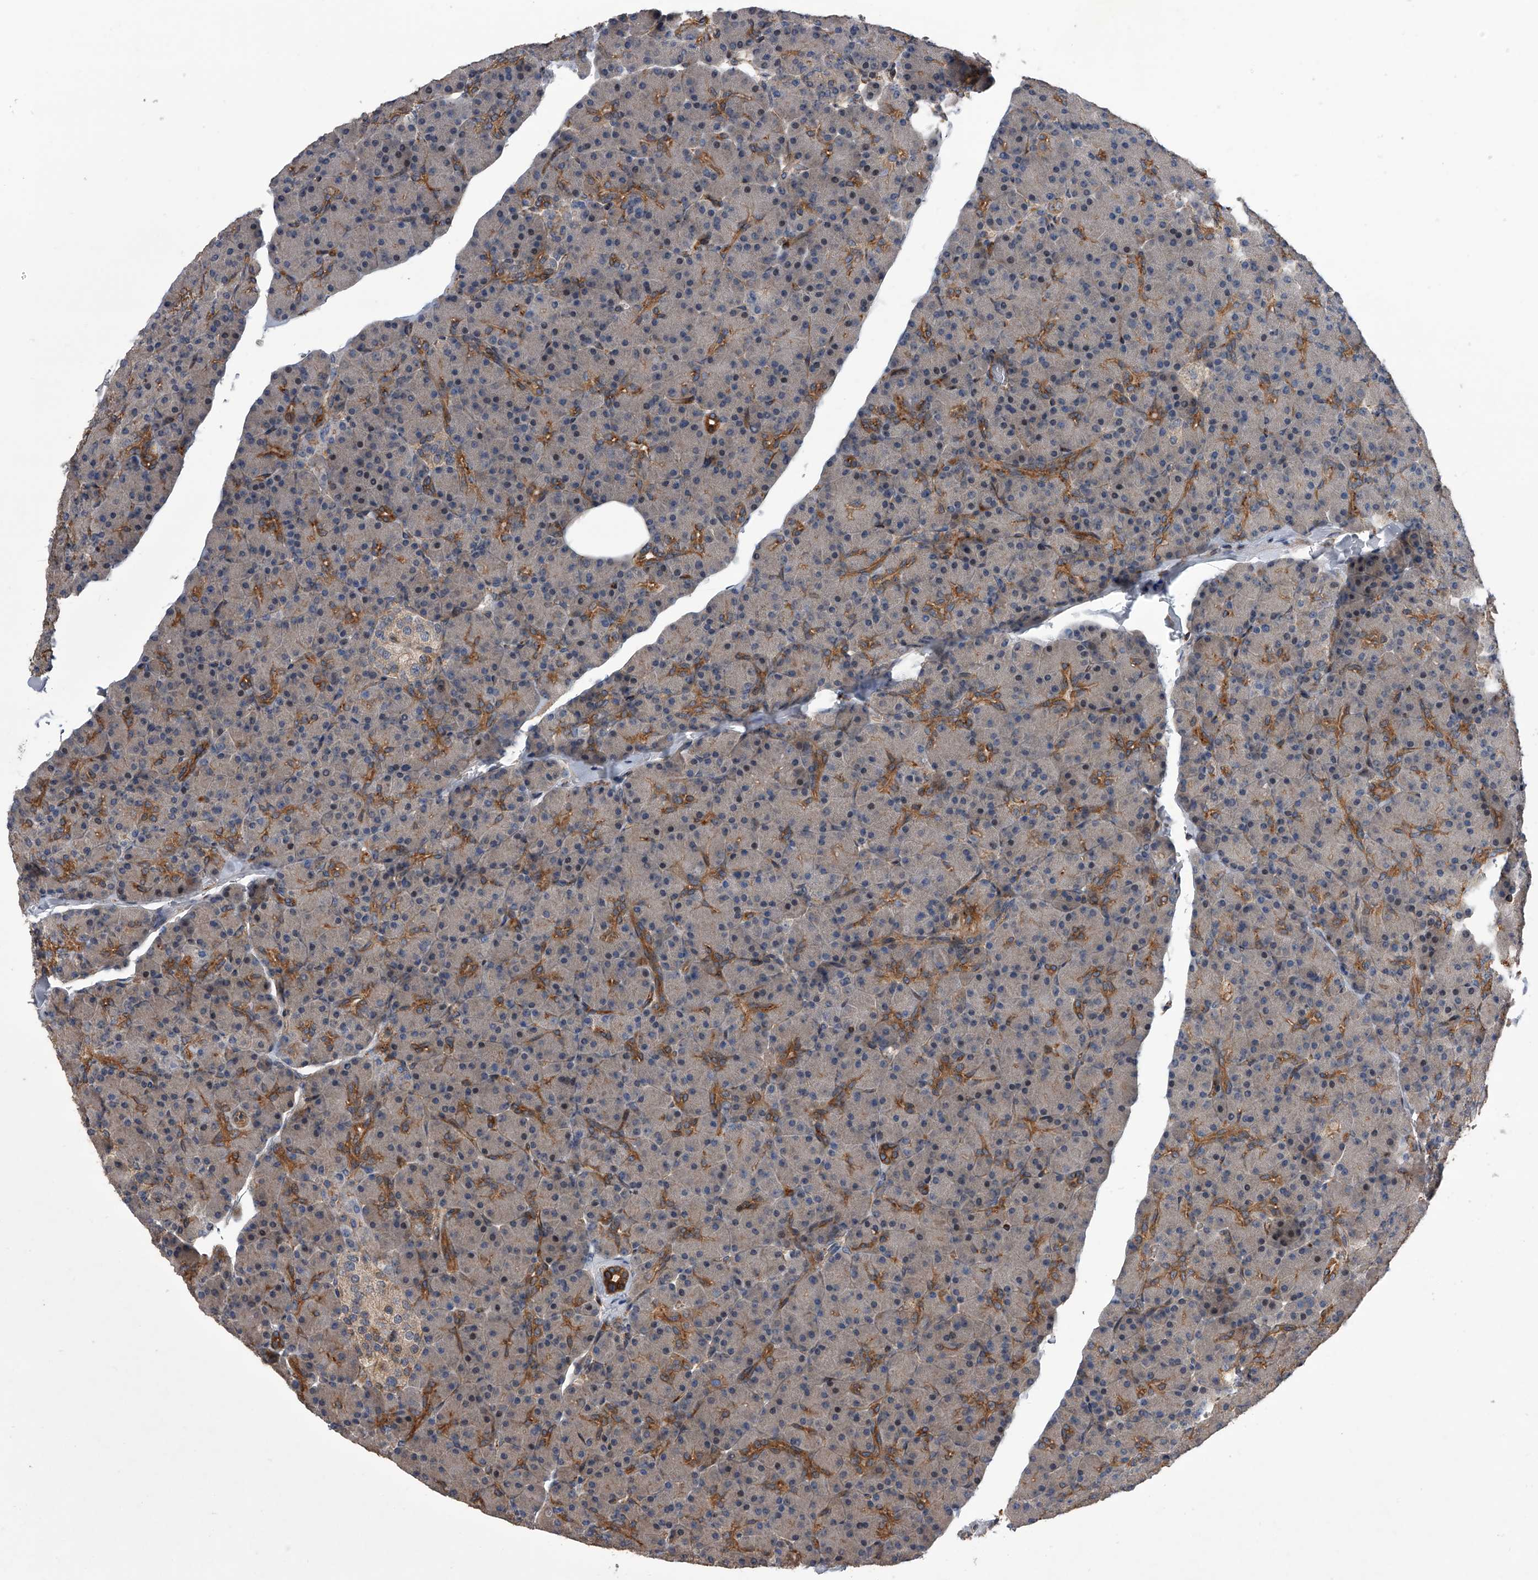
{"staining": {"intensity": "moderate", "quantity": "25%-75%", "location": "cytoplasmic/membranous"}, "tissue": "pancreas", "cell_type": "Exocrine glandular cells", "image_type": "normal", "snomed": [{"axis": "morphology", "description": "Normal tissue, NOS"}, {"axis": "topography", "description": "Pancreas"}], "caption": "A brown stain shows moderate cytoplasmic/membranous expression of a protein in exocrine glandular cells of normal human pancreas.", "gene": "USP47", "patient": {"sex": "female", "age": 43}}